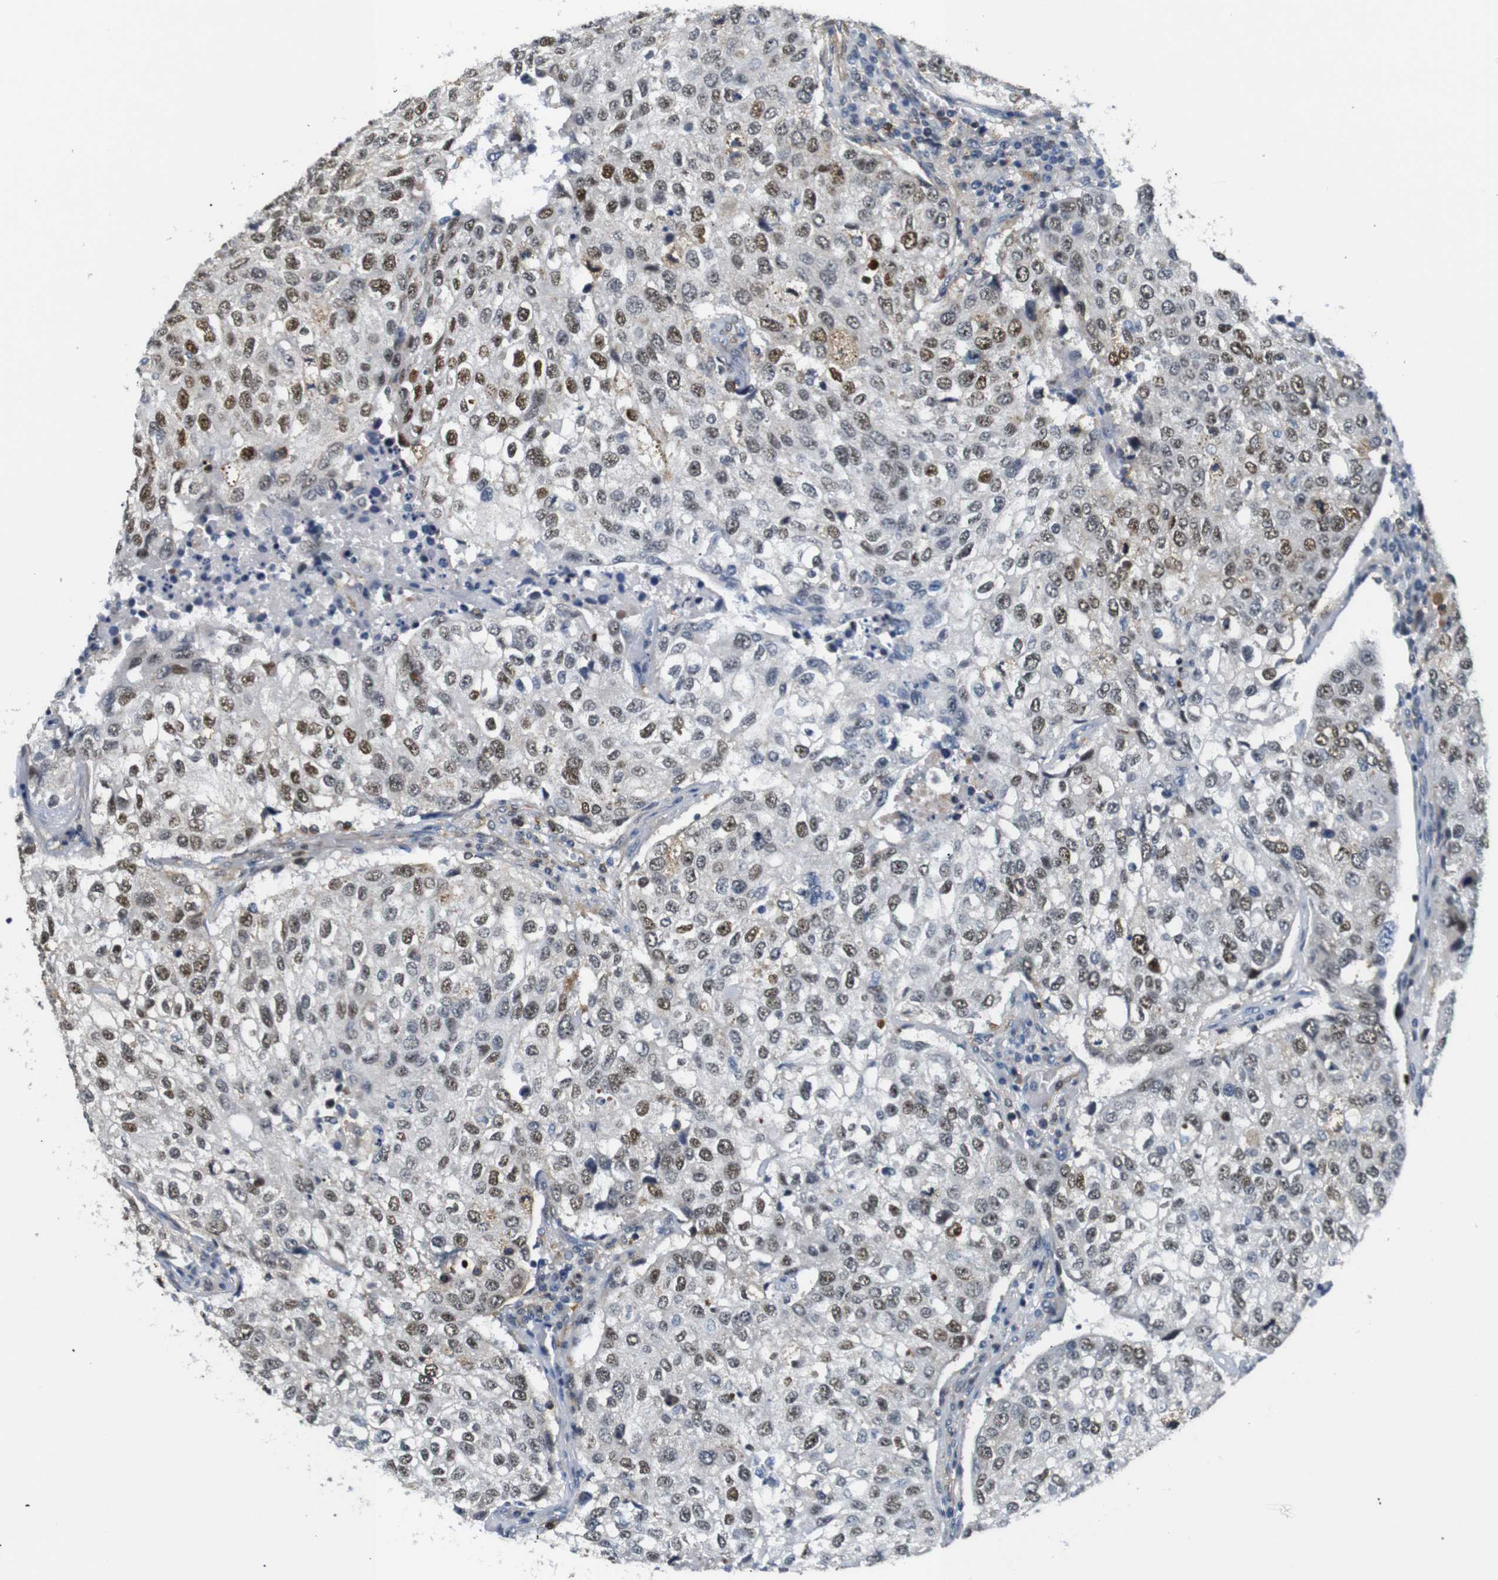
{"staining": {"intensity": "strong", "quantity": "25%-75%", "location": "nuclear"}, "tissue": "urothelial cancer", "cell_type": "Tumor cells", "image_type": "cancer", "snomed": [{"axis": "morphology", "description": "Urothelial carcinoma, High grade"}, {"axis": "topography", "description": "Lymph node"}, {"axis": "topography", "description": "Urinary bladder"}], "caption": "Urothelial cancer stained for a protein (brown) demonstrates strong nuclear positive positivity in about 25%-75% of tumor cells.", "gene": "PARN", "patient": {"sex": "male", "age": 51}}